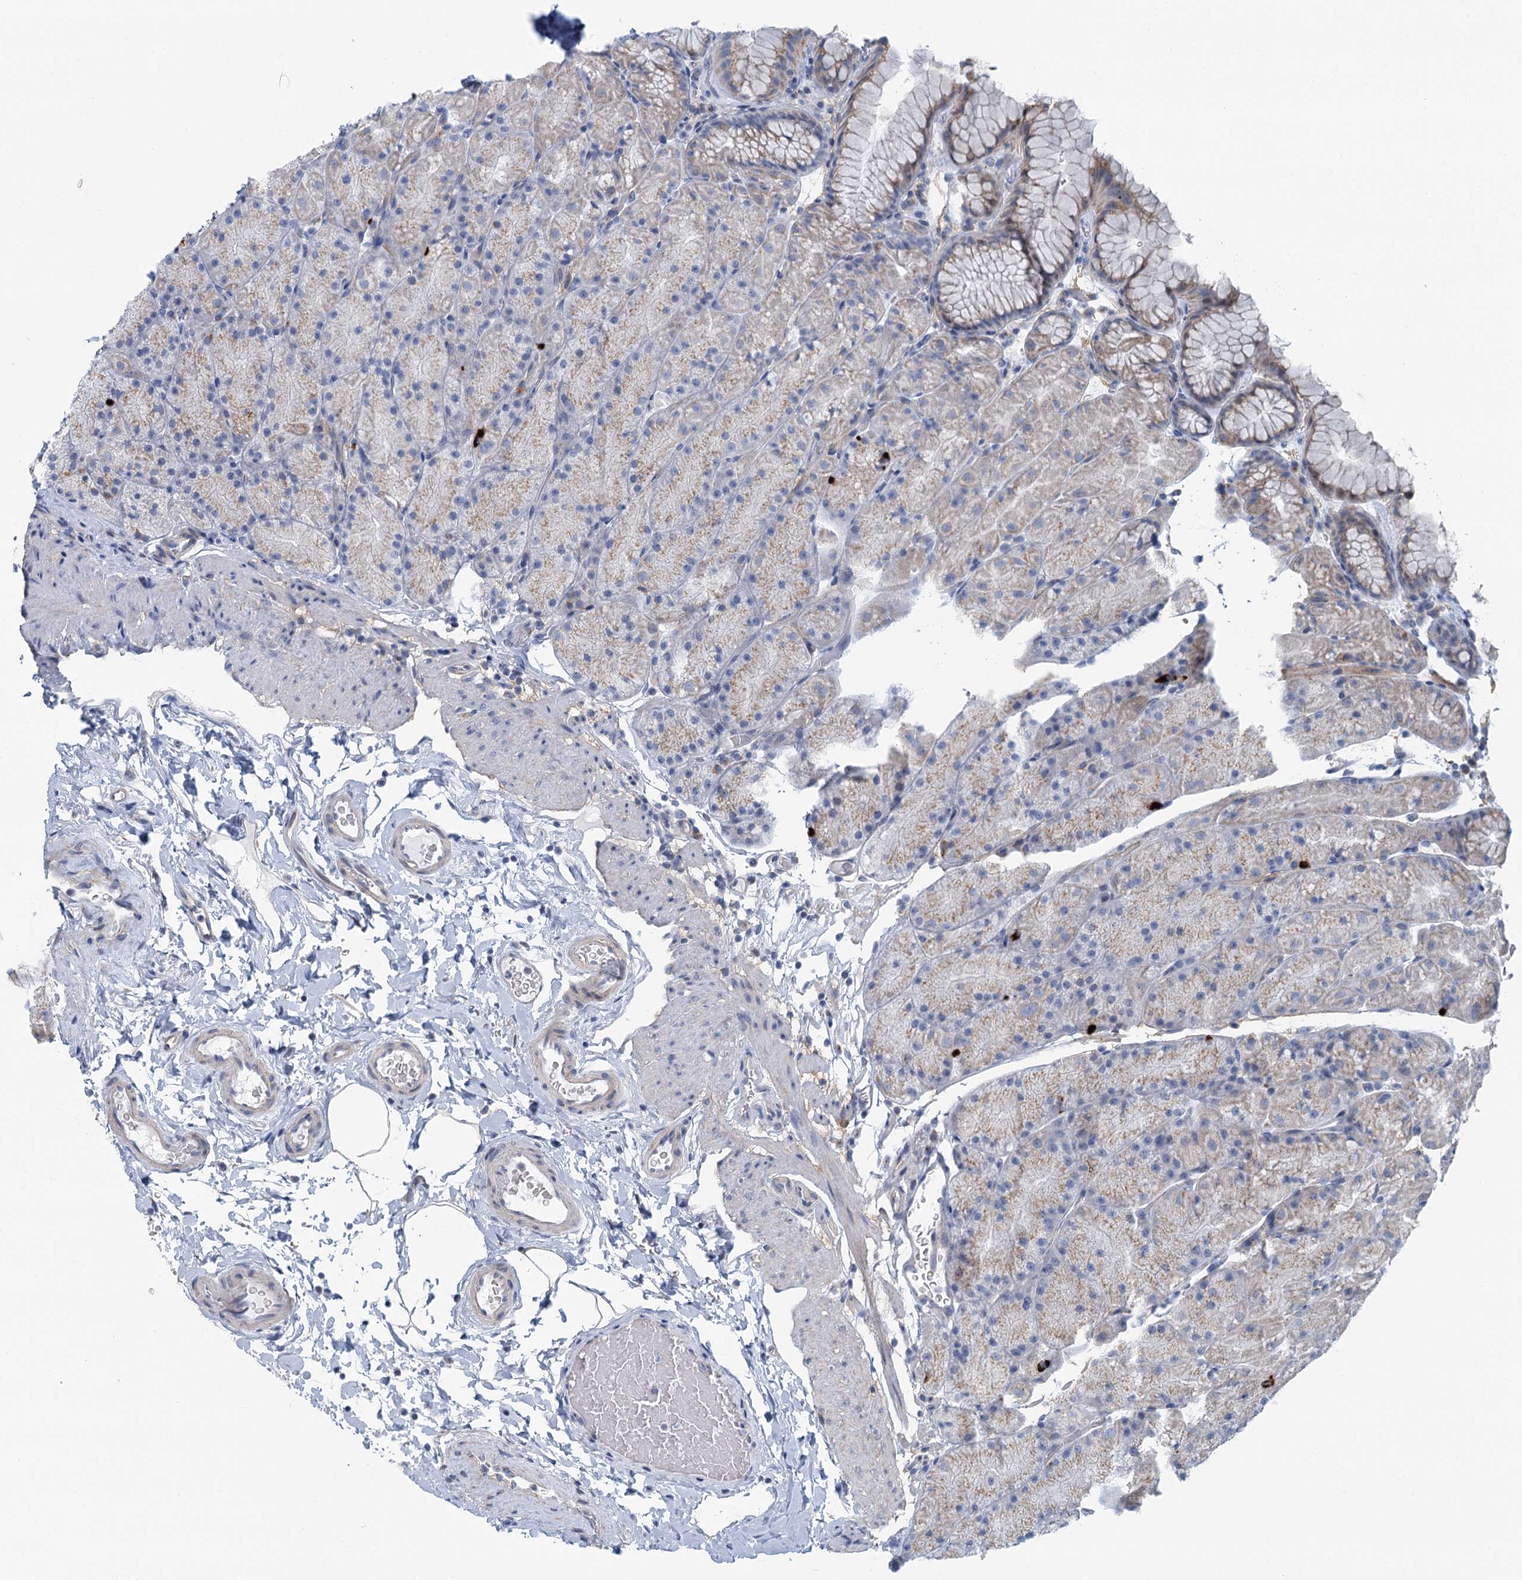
{"staining": {"intensity": "moderate", "quantity": "25%-75%", "location": "cytoplasmic/membranous"}, "tissue": "stomach", "cell_type": "Glandular cells", "image_type": "normal", "snomed": [{"axis": "morphology", "description": "Normal tissue, NOS"}, {"axis": "topography", "description": "Stomach, upper"}, {"axis": "topography", "description": "Stomach, lower"}], "caption": "IHC of benign human stomach exhibits medium levels of moderate cytoplasmic/membranous positivity in about 25%-75% of glandular cells. (Brightfield microscopy of DAB IHC at high magnification).", "gene": "ZNF527", "patient": {"sex": "male", "age": 67}}